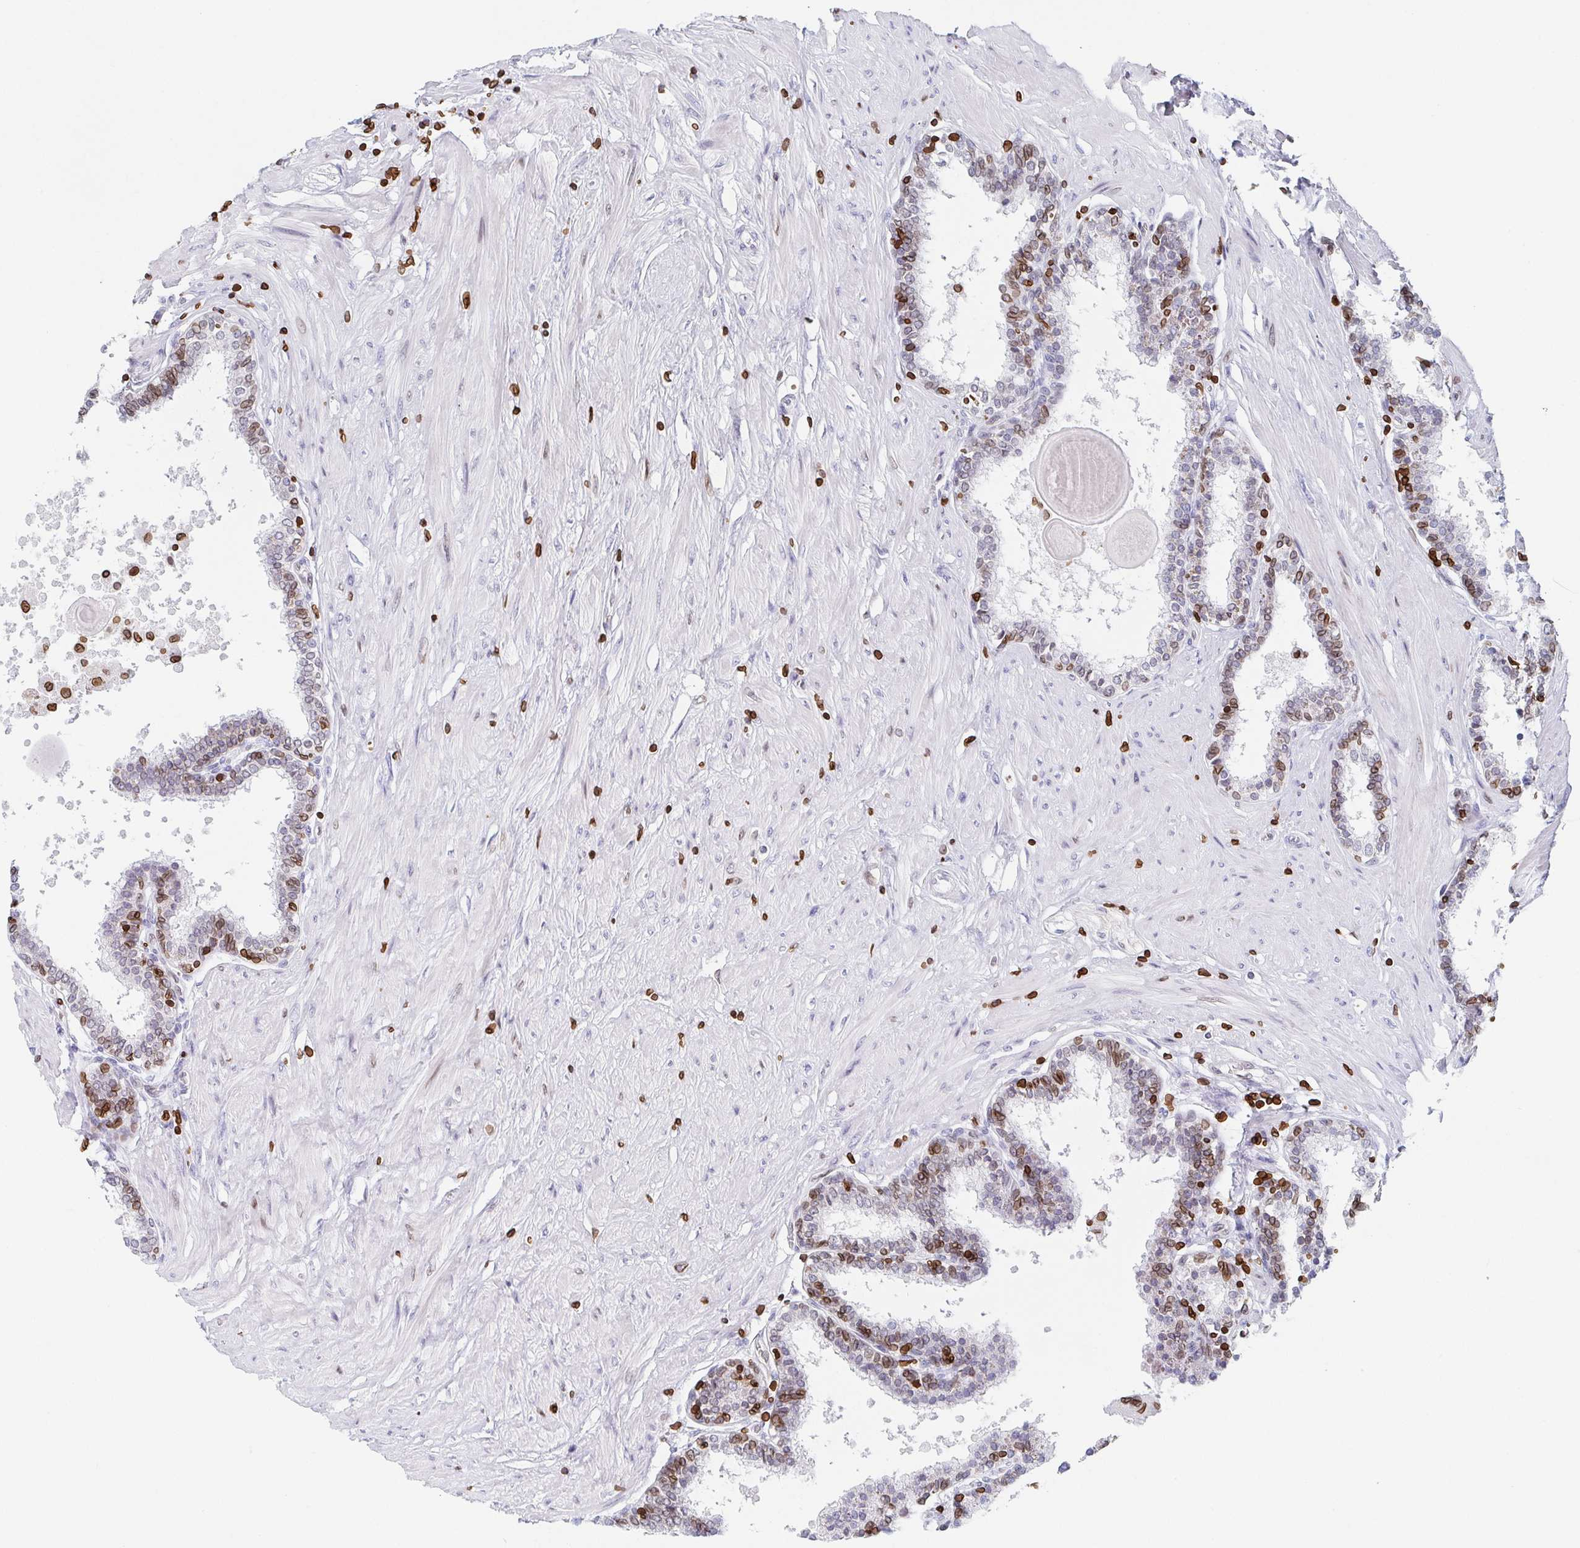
{"staining": {"intensity": "moderate", "quantity": "<25%", "location": "cytoplasmic/membranous,nuclear"}, "tissue": "prostate", "cell_type": "Glandular cells", "image_type": "normal", "snomed": [{"axis": "morphology", "description": "Normal tissue, NOS"}, {"axis": "topography", "description": "Prostate"}], "caption": "This micrograph displays IHC staining of unremarkable prostate, with low moderate cytoplasmic/membranous,nuclear expression in about <25% of glandular cells.", "gene": "BTBD7", "patient": {"sex": "male", "age": 55}}